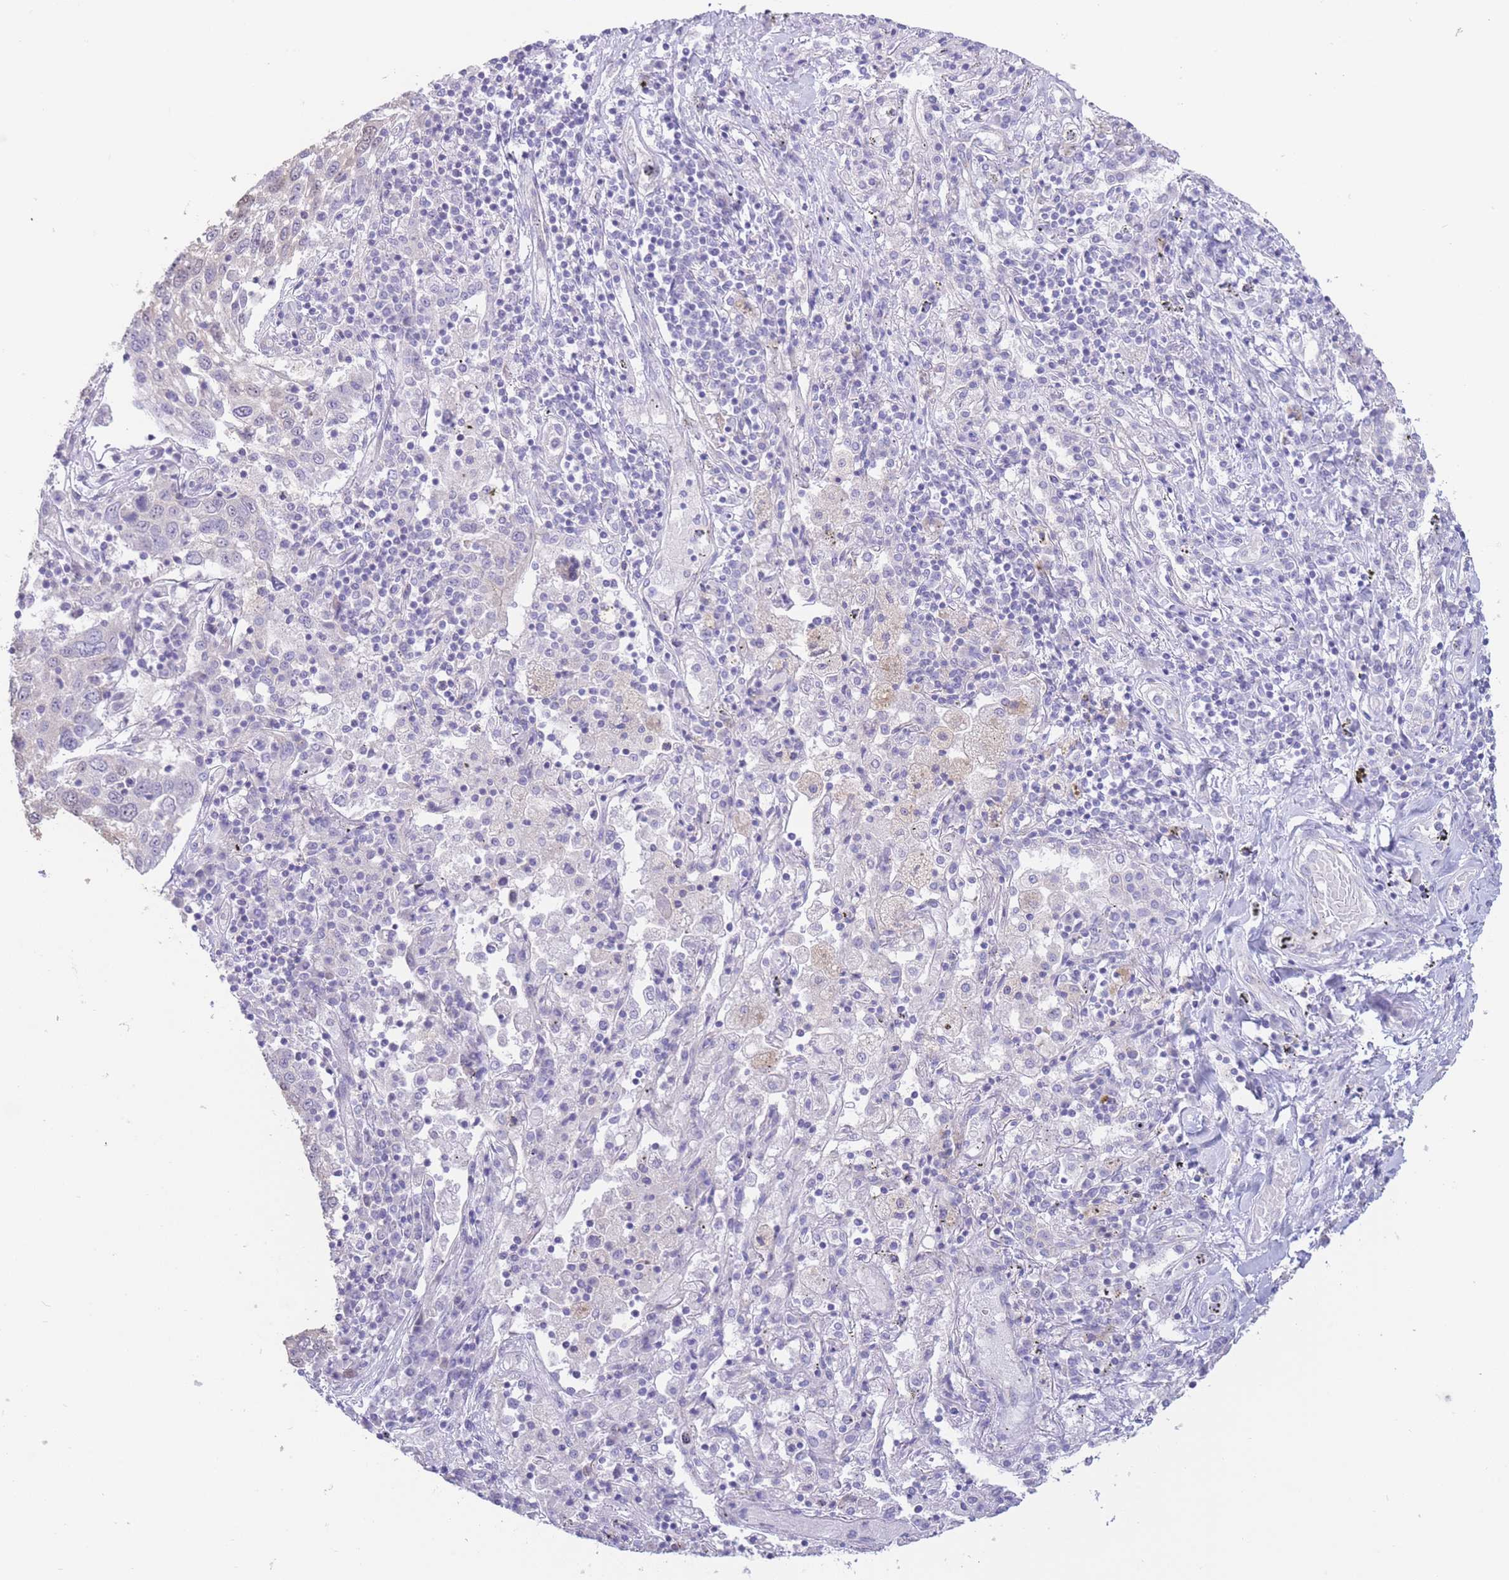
{"staining": {"intensity": "negative", "quantity": "none", "location": "none"}, "tissue": "lung cancer", "cell_type": "Tumor cells", "image_type": "cancer", "snomed": [{"axis": "morphology", "description": "Squamous cell carcinoma, NOS"}, {"axis": "topography", "description": "Lung"}], "caption": "Lung cancer (squamous cell carcinoma) stained for a protein using immunohistochemistry reveals no staining tumor cells.", "gene": "ALS2CL", "patient": {"sex": "male", "age": 65}}